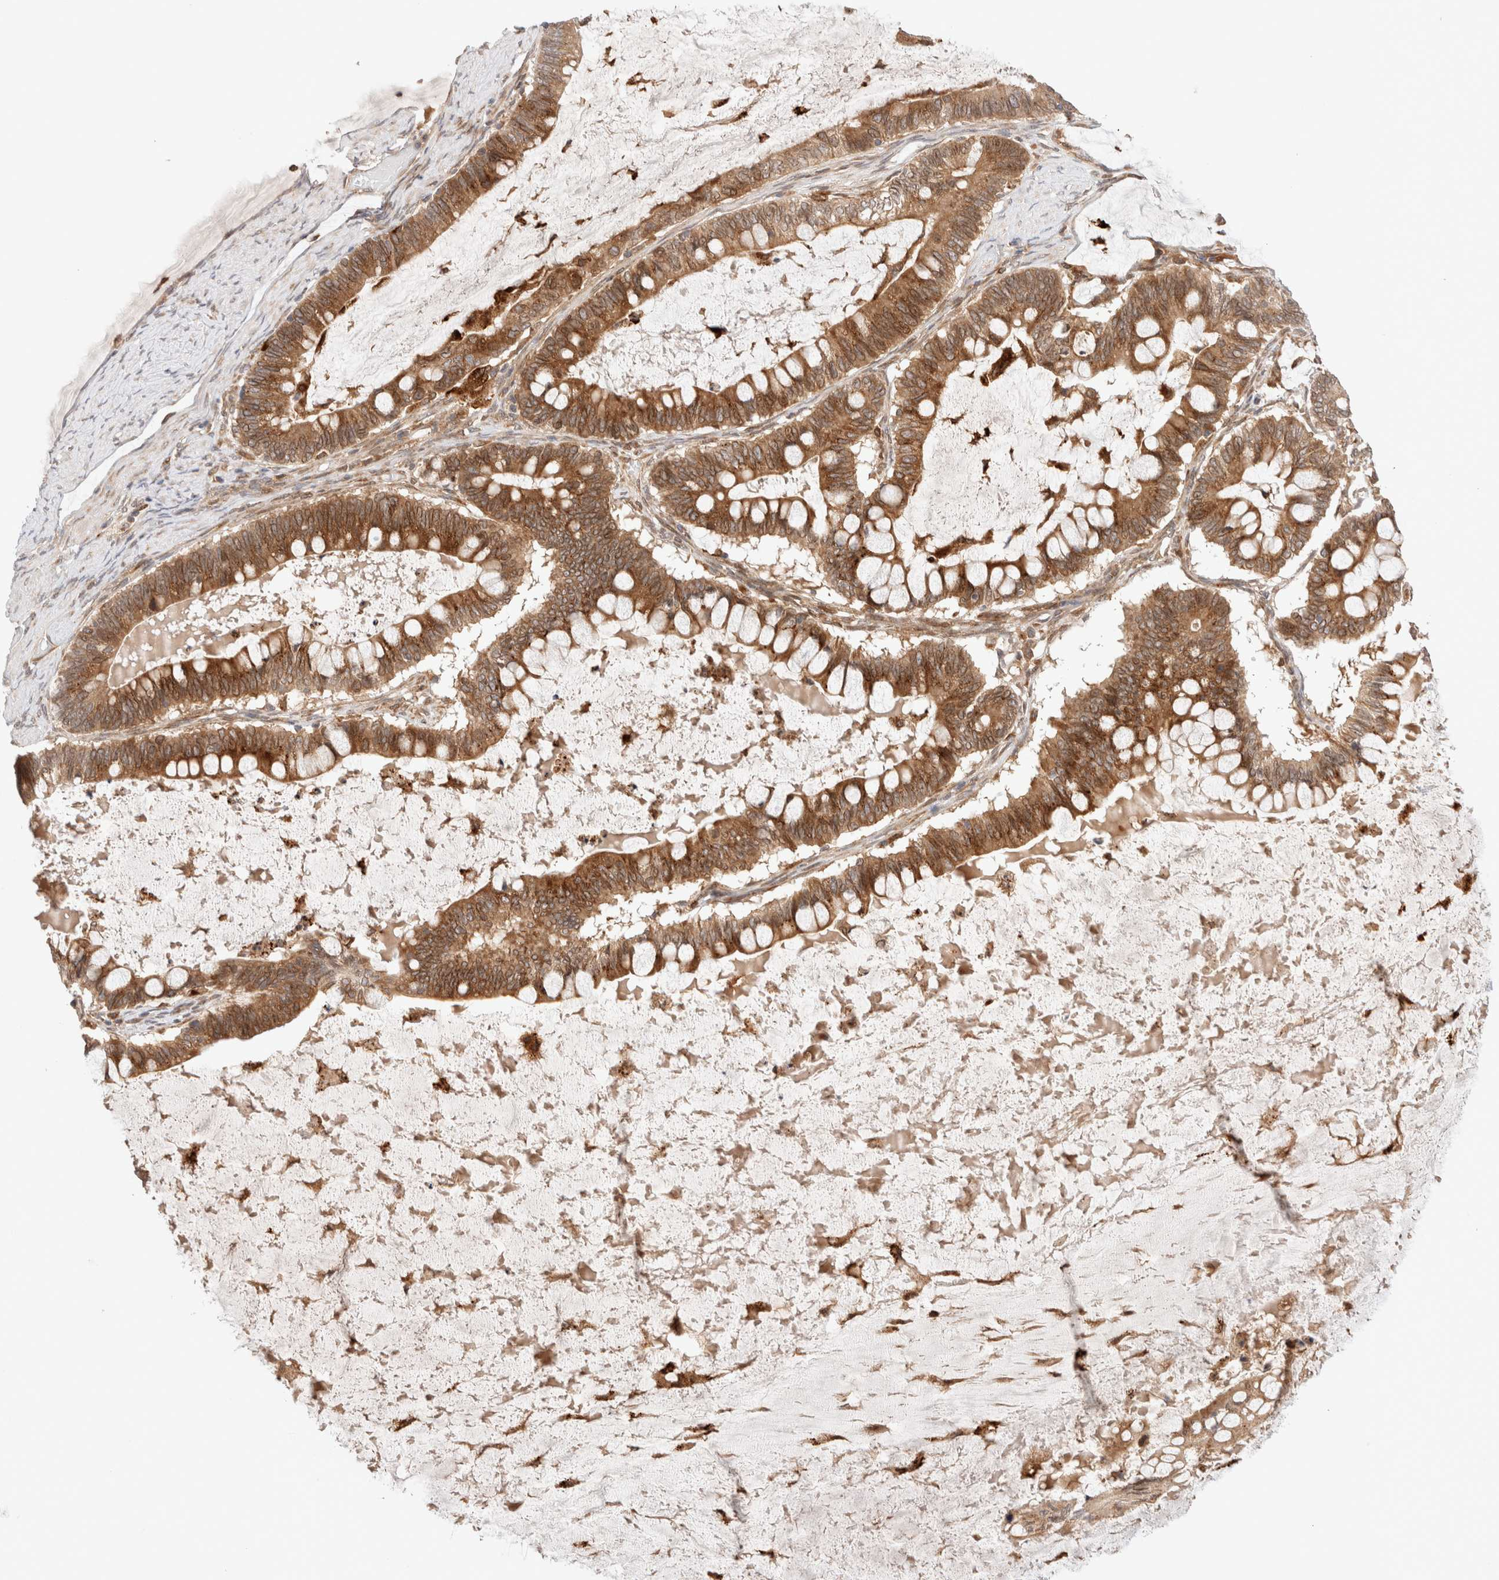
{"staining": {"intensity": "moderate", "quantity": ">75%", "location": "cytoplasmic/membranous"}, "tissue": "ovarian cancer", "cell_type": "Tumor cells", "image_type": "cancer", "snomed": [{"axis": "morphology", "description": "Cystadenocarcinoma, mucinous, NOS"}, {"axis": "topography", "description": "Ovary"}], "caption": "There is medium levels of moderate cytoplasmic/membranous staining in tumor cells of ovarian mucinous cystadenocarcinoma, as demonstrated by immunohistochemical staining (brown color).", "gene": "GCN1", "patient": {"sex": "female", "age": 61}}